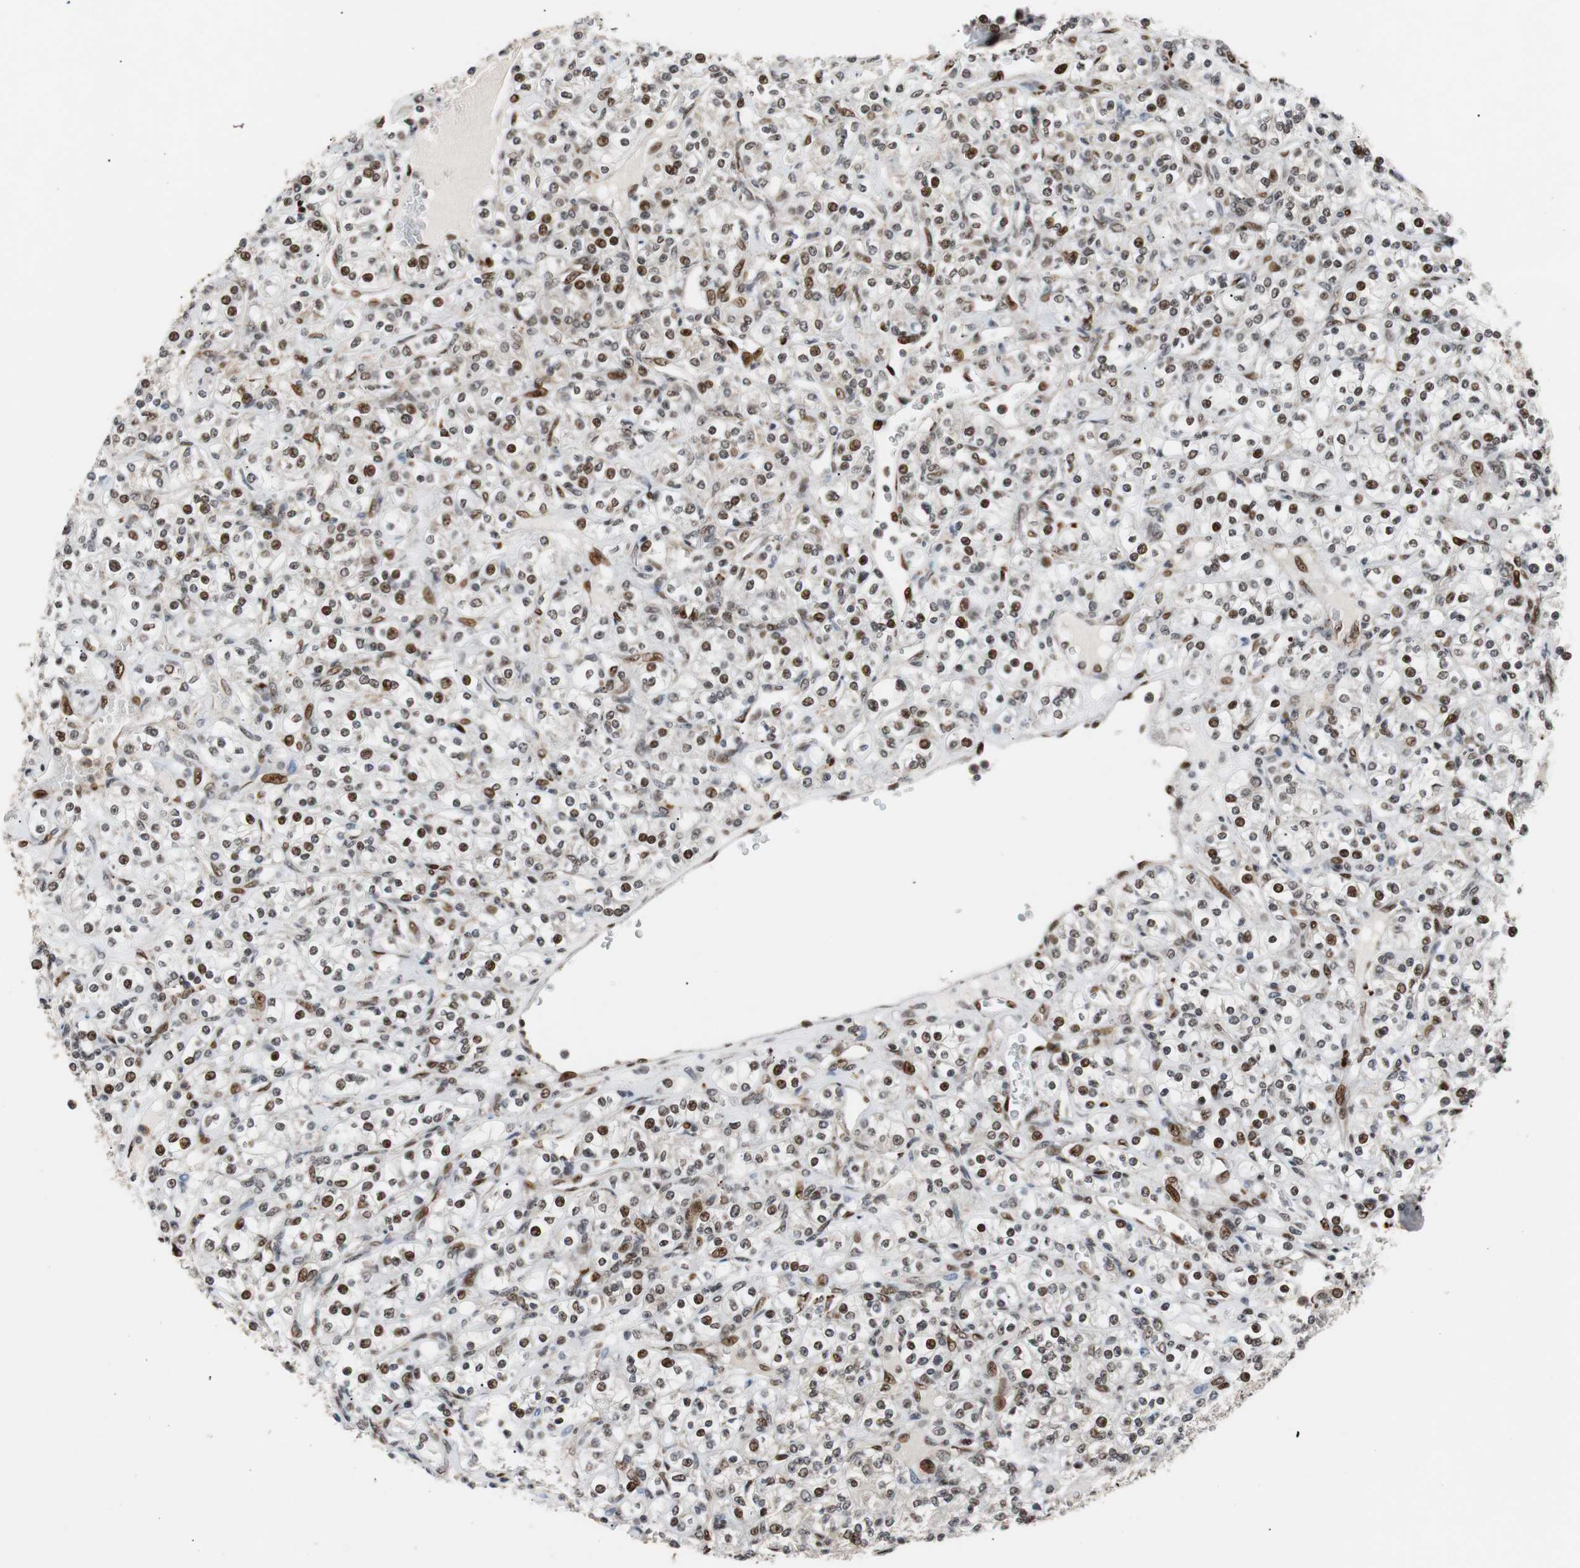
{"staining": {"intensity": "moderate", "quantity": "25%-75%", "location": "nuclear"}, "tissue": "renal cancer", "cell_type": "Tumor cells", "image_type": "cancer", "snomed": [{"axis": "morphology", "description": "Adenocarcinoma, NOS"}, {"axis": "topography", "description": "Kidney"}], "caption": "A histopathology image of human renal cancer (adenocarcinoma) stained for a protein reveals moderate nuclear brown staining in tumor cells. (brown staining indicates protein expression, while blue staining denotes nuclei).", "gene": "NBL1", "patient": {"sex": "male", "age": 77}}